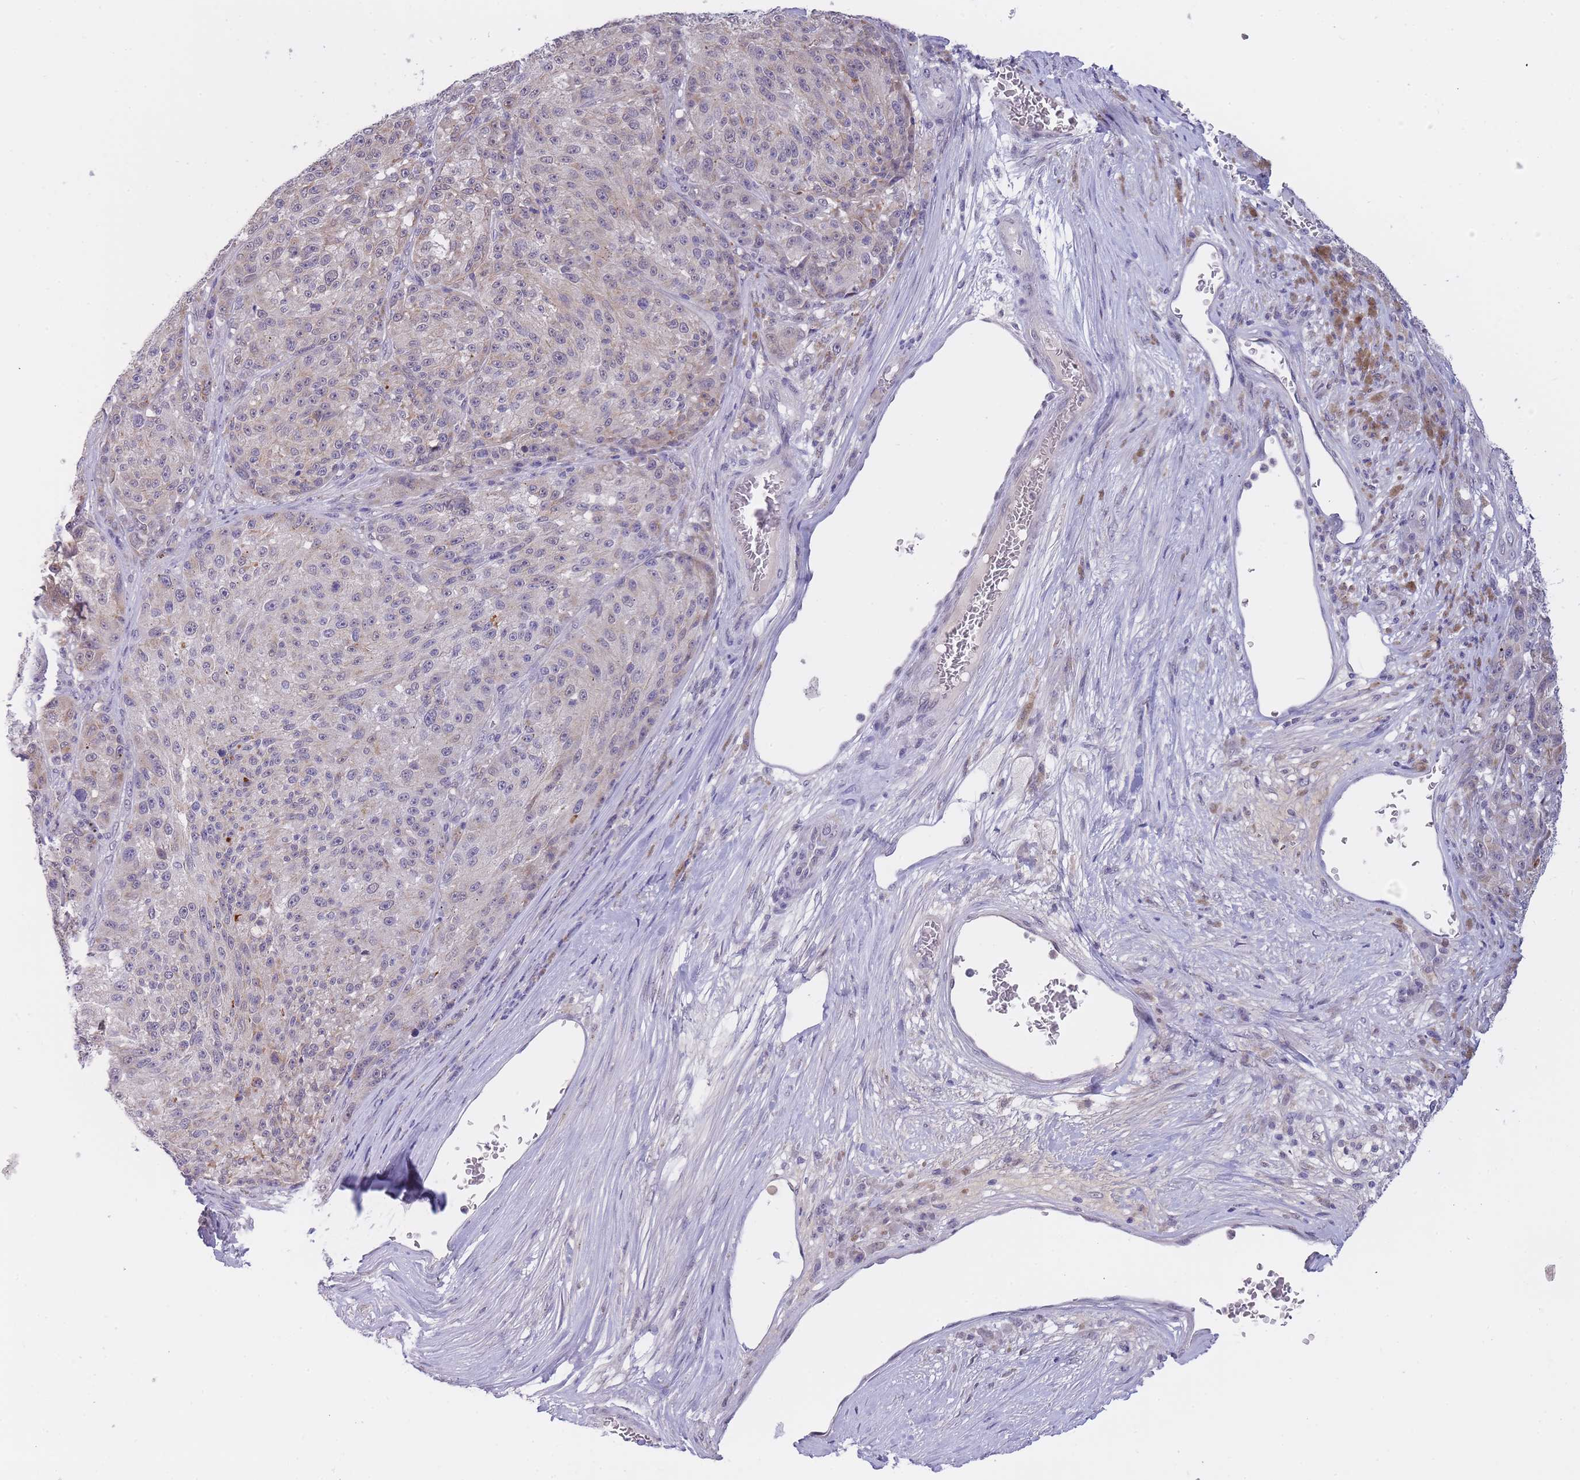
{"staining": {"intensity": "negative", "quantity": "none", "location": "none"}, "tissue": "melanoma", "cell_type": "Tumor cells", "image_type": "cancer", "snomed": [{"axis": "morphology", "description": "Malignant melanoma, NOS"}, {"axis": "topography", "description": "Skin"}], "caption": "Tumor cells are negative for brown protein staining in melanoma.", "gene": "GOLGA6L25", "patient": {"sex": "male", "age": 53}}